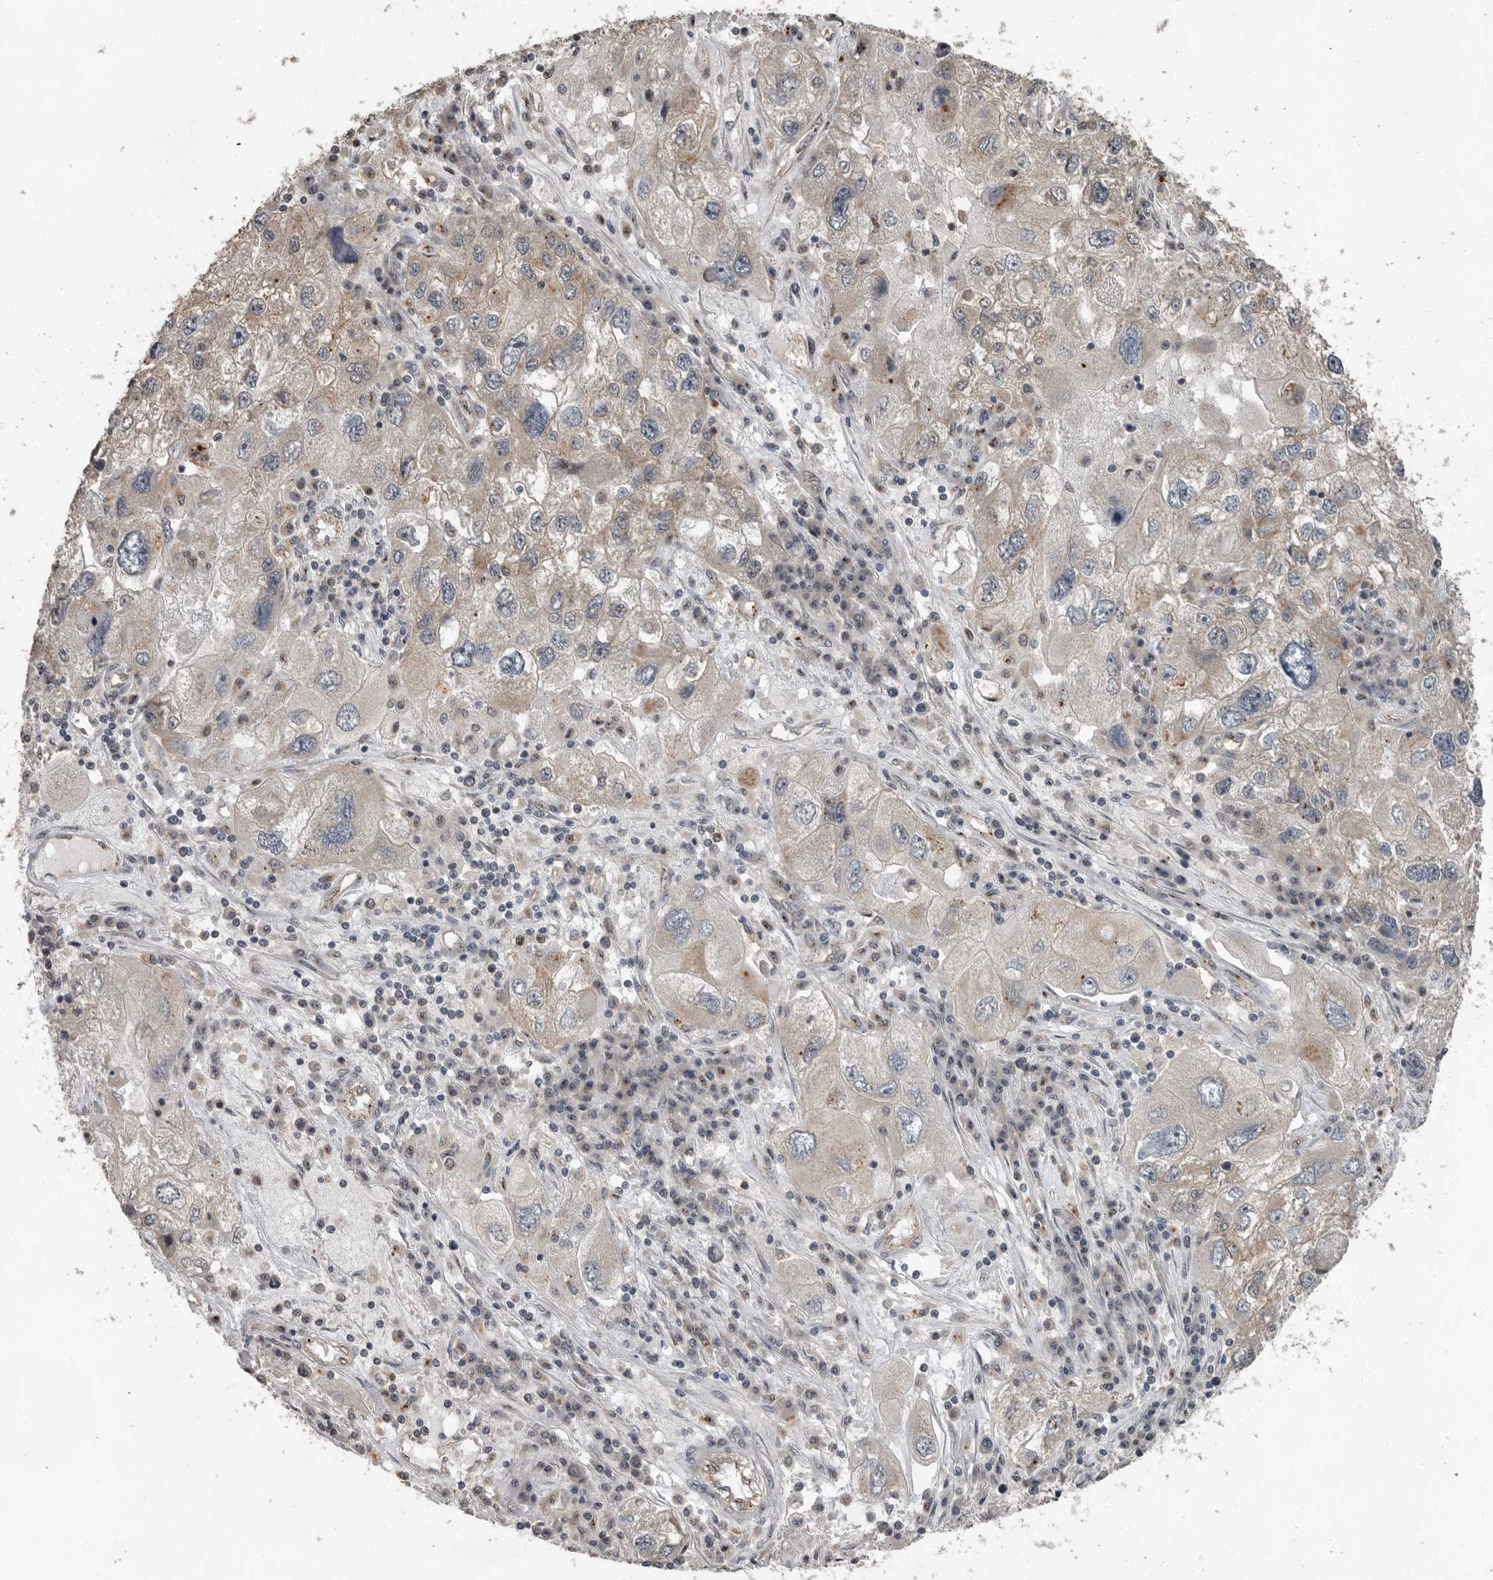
{"staining": {"intensity": "weak", "quantity": "<25%", "location": "cytoplasmic/membranous"}, "tissue": "endometrial cancer", "cell_type": "Tumor cells", "image_type": "cancer", "snomed": [{"axis": "morphology", "description": "Adenocarcinoma, NOS"}, {"axis": "topography", "description": "Endometrium"}], "caption": "Tumor cells show no significant protein expression in adenocarcinoma (endometrial).", "gene": "CEP350", "patient": {"sex": "female", "age": 49}}